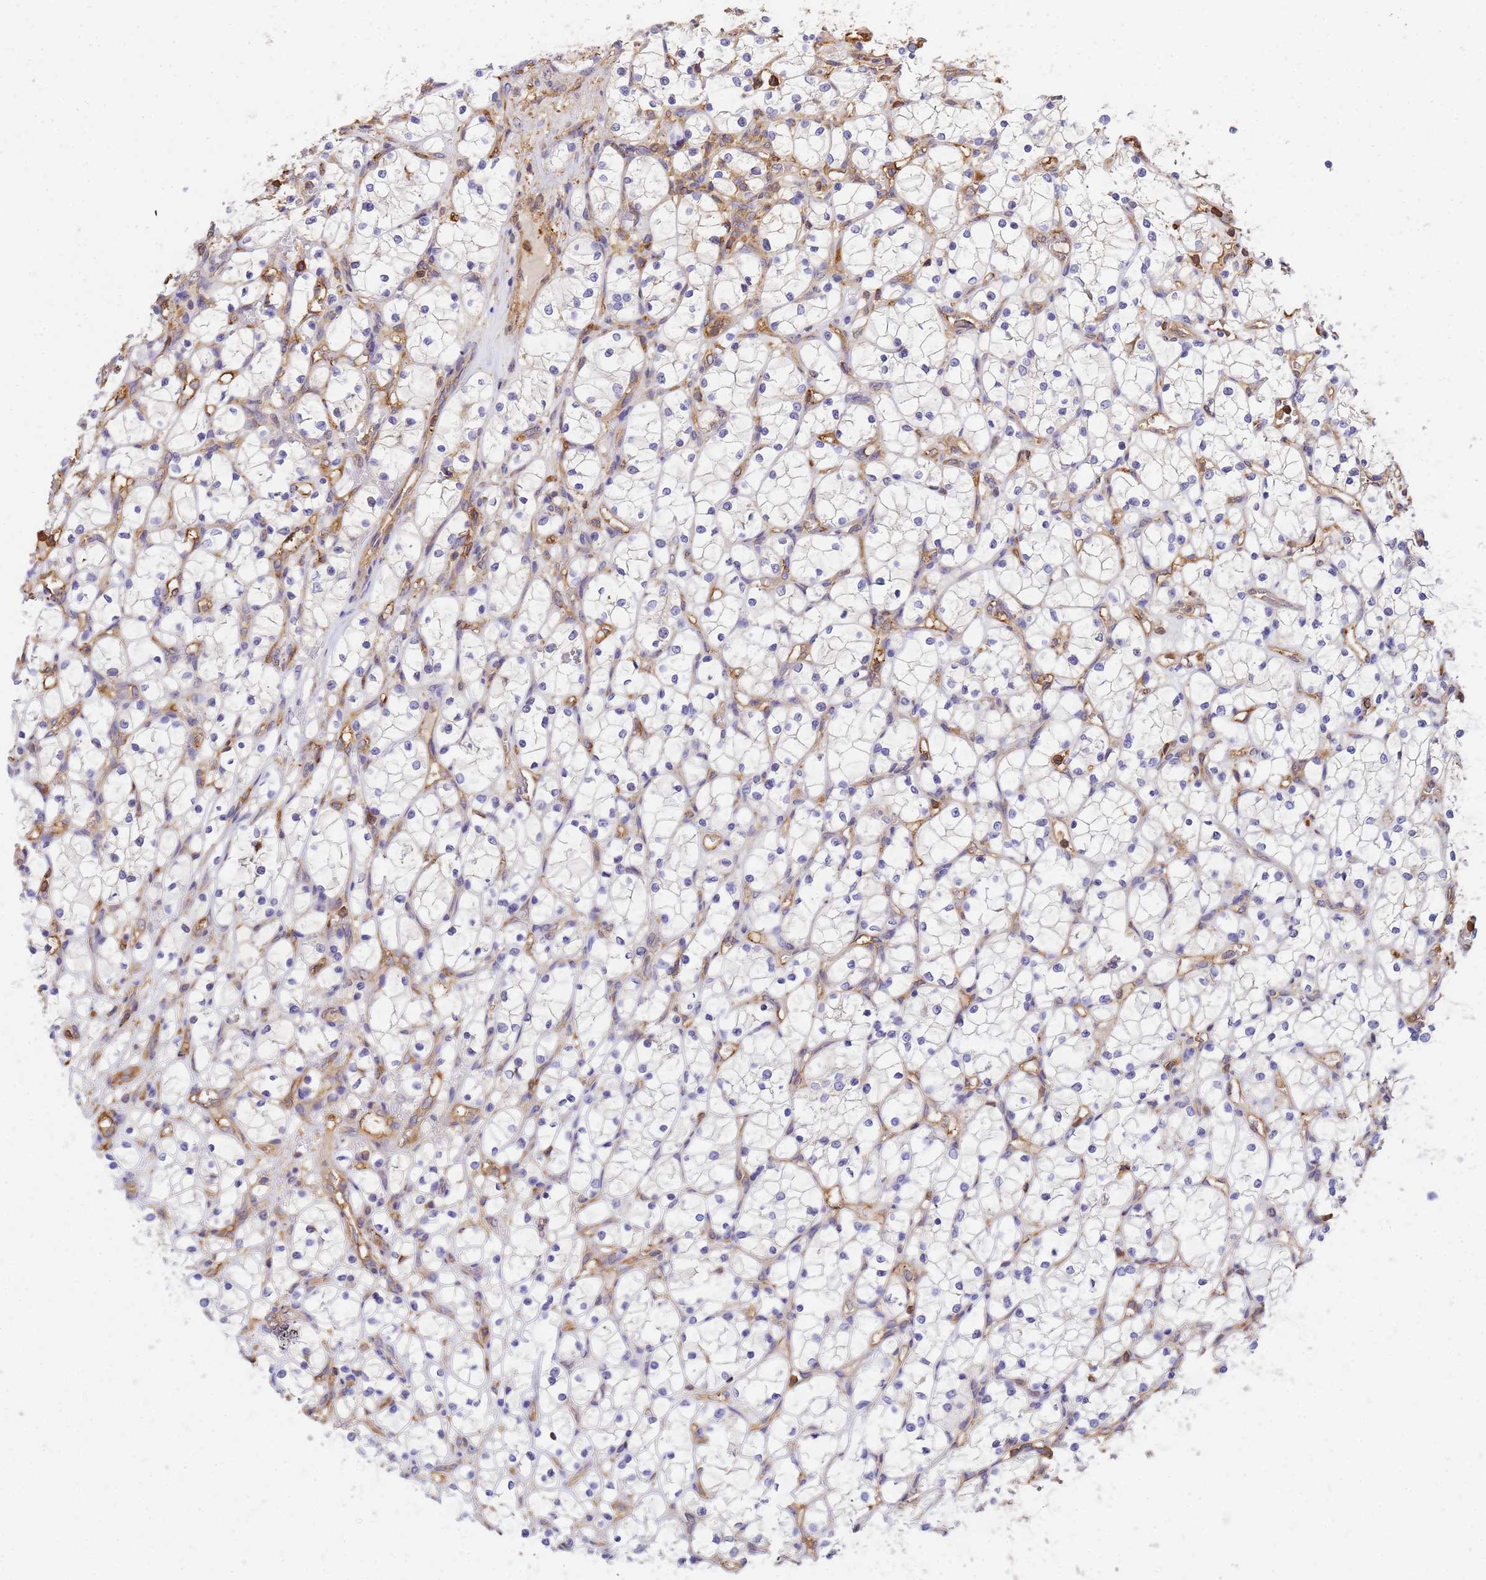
{"staining": {"intensity": "negative", "quantity": "none", "location": "none"}, "tissue": "renal cancer", "cell_type": "Tumor cells", "image_type": "cancer", "snomed": [{"axis": "morphology", "description": "Adenocarcinoma, NOS"}, {"axis": "topography", "description": "Kidney"}], "caption": "Immunohistochemistry (IHC) histopathology image of neoplastic tissue: adenocarcinoma (renal) stained with DAB (3,3'-diaminobenzidine) exhibits no significant protein staining in tumor cells. The staining is performed using DAB (3,3'-diaminobenzidine) brown chromogen with nuclei counter-stained in using hematoxylin.", "gene": "WDR64", "patient": {"sex": "female", "age": 69}}